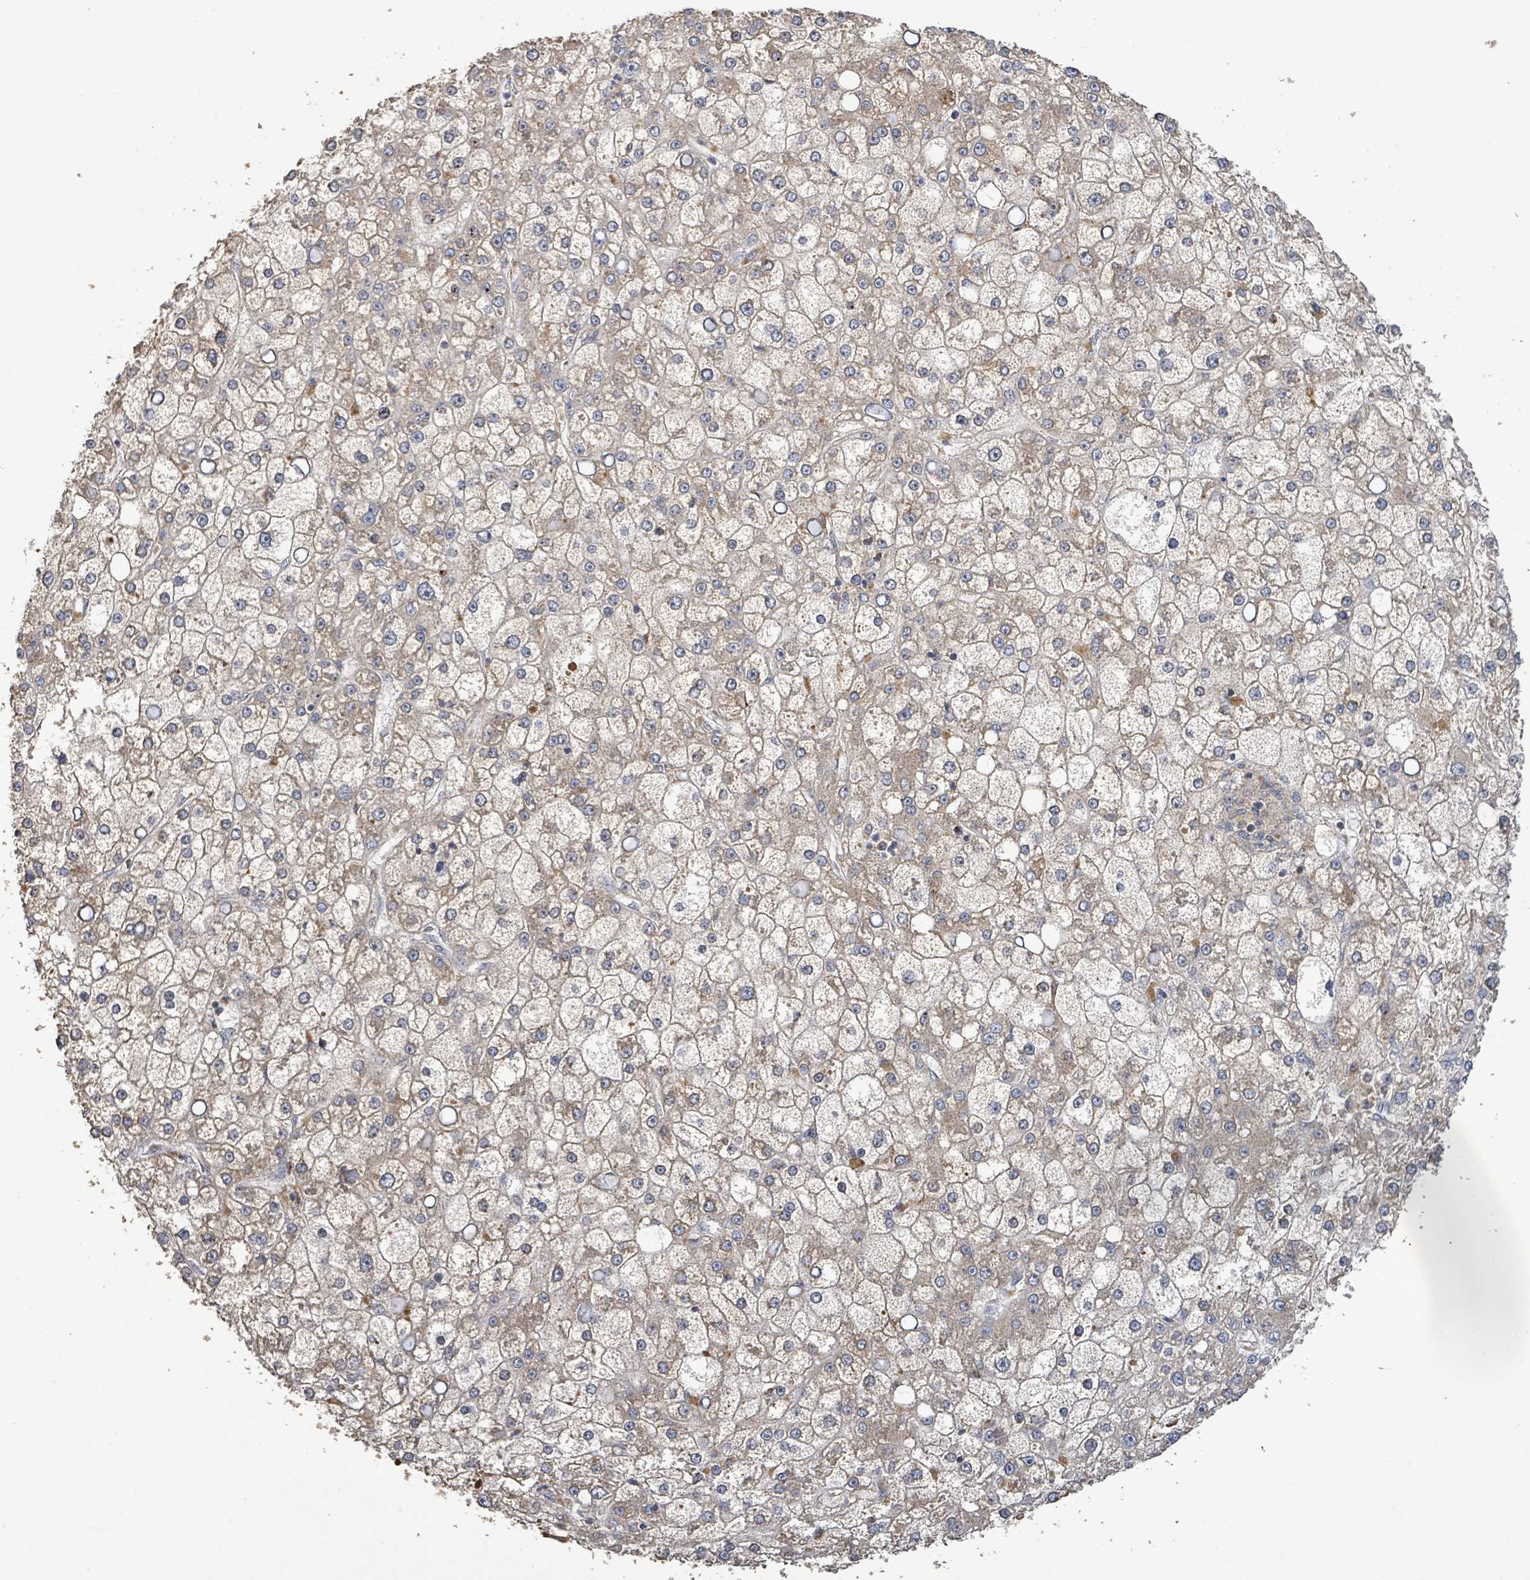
{"staining": {"intensity": "weak", "quantity": "25%-75%", "location": "cytoplasmic/membranous"}, "tissue": "liver cancer", "cell_type": "Tumor cells", "image_type": "cancer", "snomed": [{"axis": "morphology", "description": "Carcinoma, Hepatocellular, NOS"}, {"axis": "topography", "description": "Liver"}], "caption": "The histopathology image shows staining of hepatocellular carcinoma (liver), revealing weak cytoplasmic/membranous protein positivity (brown color) within tumor cells.", "gene": "STARD4", "patient": {"sex": "male", "age": 67}}